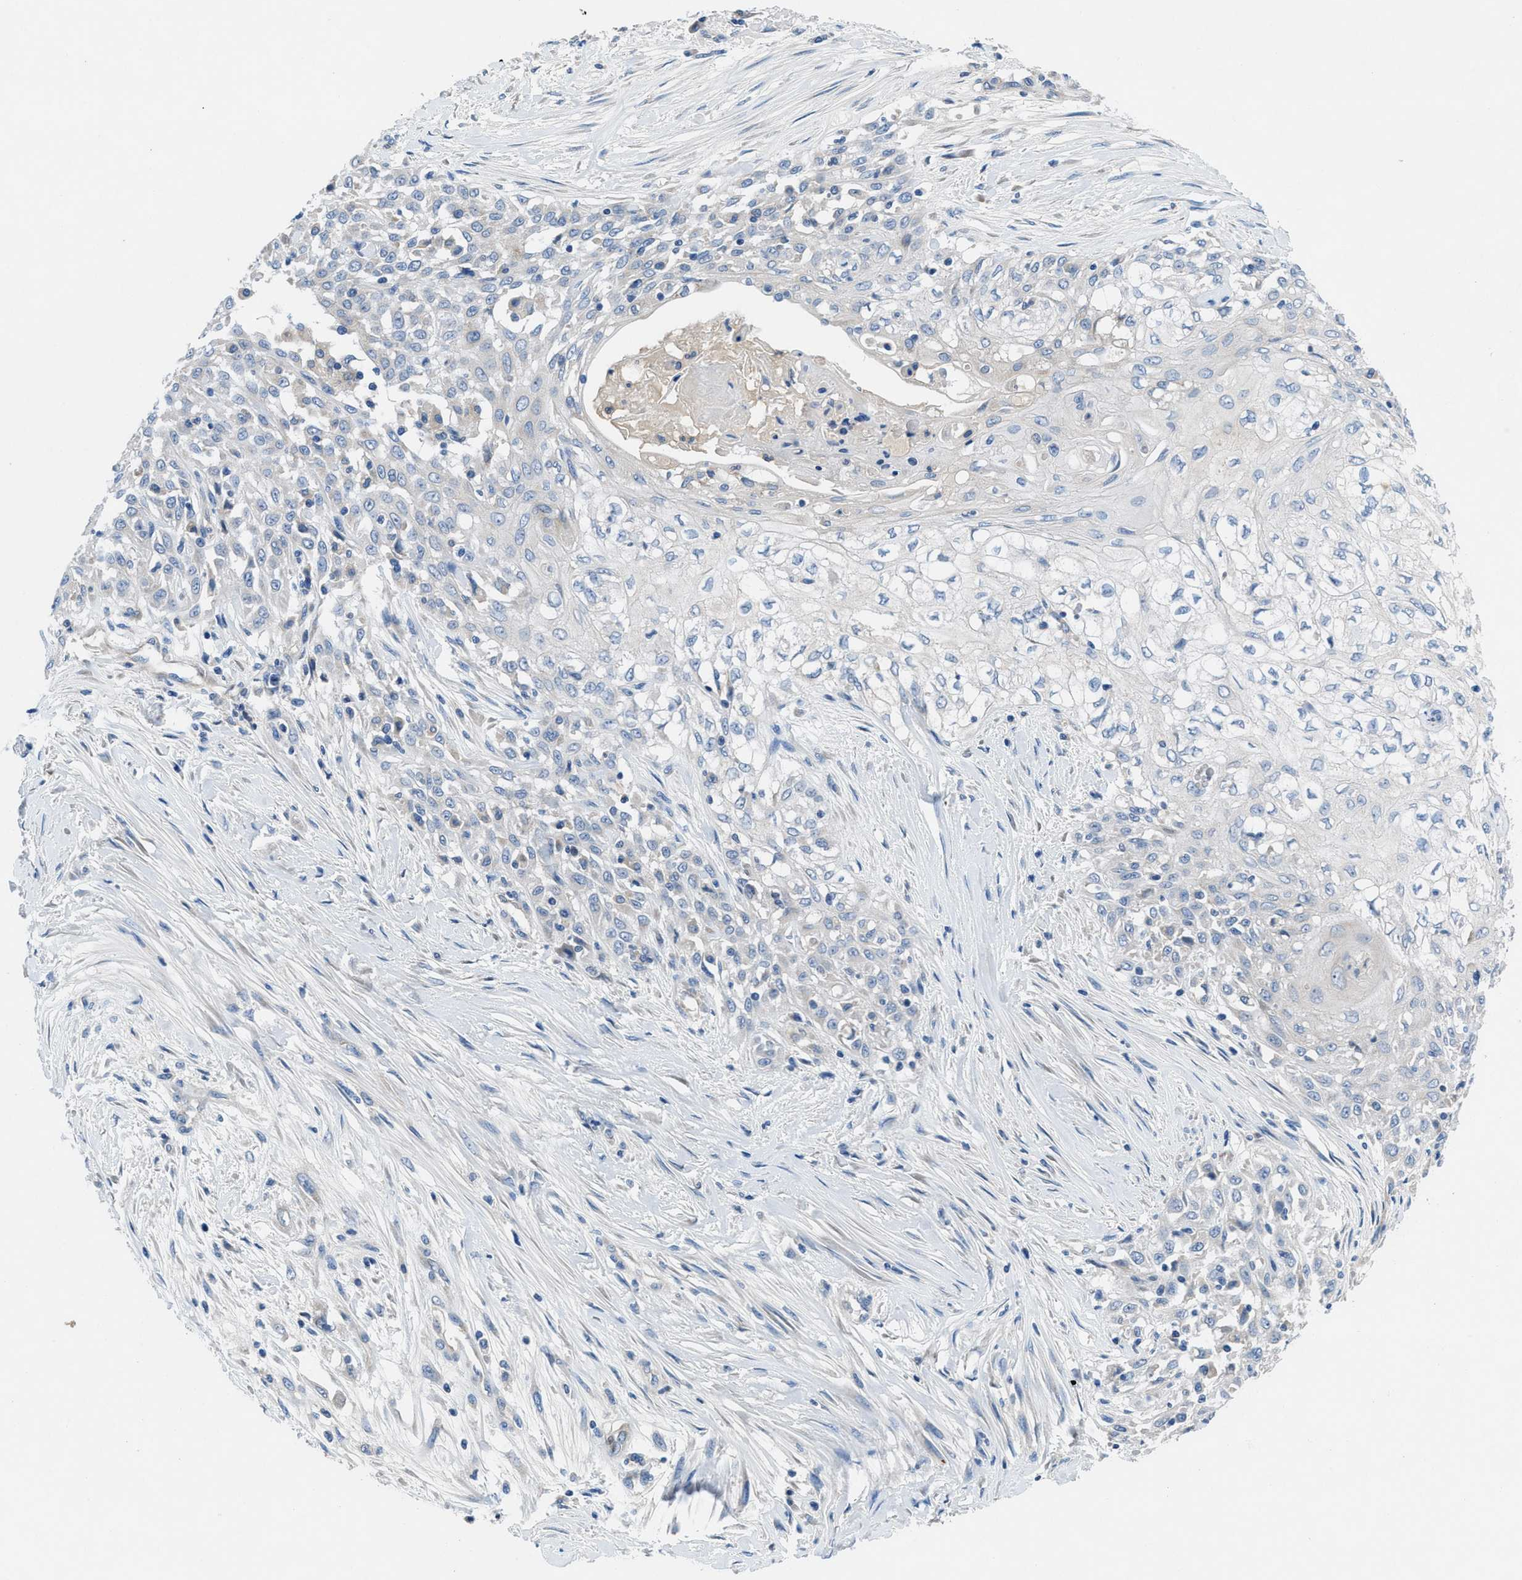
{"staining": {"intensity": "negative", "quantity": "none", "location": "none"}, "tissue": "skin cancer", "cell_type": "Tumor cells", "image_type": "cancer", "snomed": [{"axis": "morphology", "description": "Squamous cell carcinoma, NOS"}, {"axis": "morphology", "description": "Squamous cell carcinoma, metastatic, NOS"}, {"axis": "topography", "description": "Skin"}, {"axis": "topography", "description": "Lymph node"}], "caption": "This is an immunohistochemistry (IHC) image of human skin squamous cell carcinoma. There is no staining in tumor cells.", "gene": "PGR", "patient": {"sex": "male", "age": 75}}